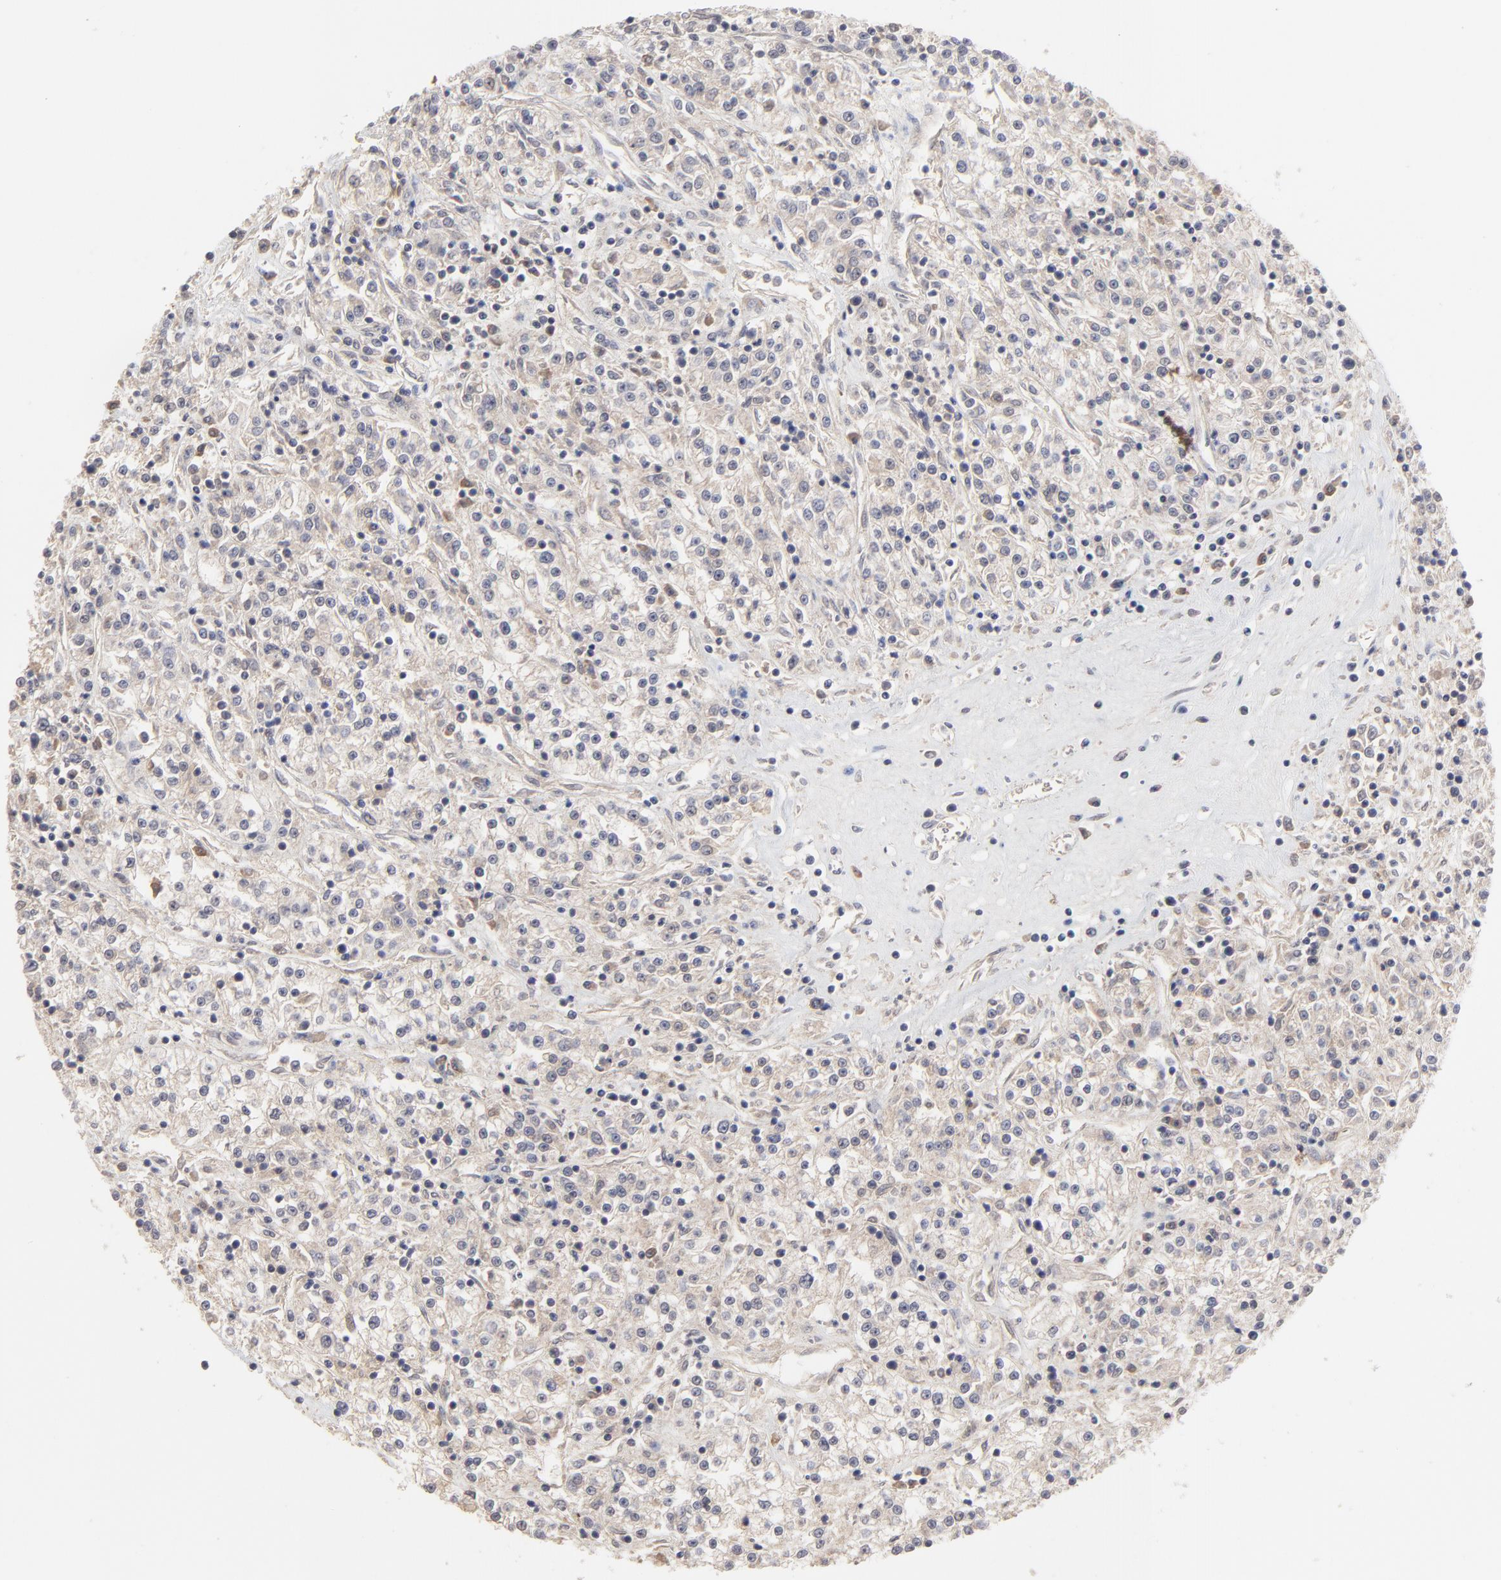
{"staining": {"intensity": "negative", "quantity": "none", "location": "none"}, "tissue": "renal cancer", "cell_type": "Tumor cells", "image_type": "cancer", "snomed": [{"axis": "morphology", "description": "Adenocarcinoma, NOS"}, {"axis": "topography", "description": "Kidney"}], "caption": "Immunohistochemical staining of human adenocarcinoma (renal) displays no significant expression in tumor cells.", "gene": "FAM199X", "patient": {"sex": "female", "age": 76}}